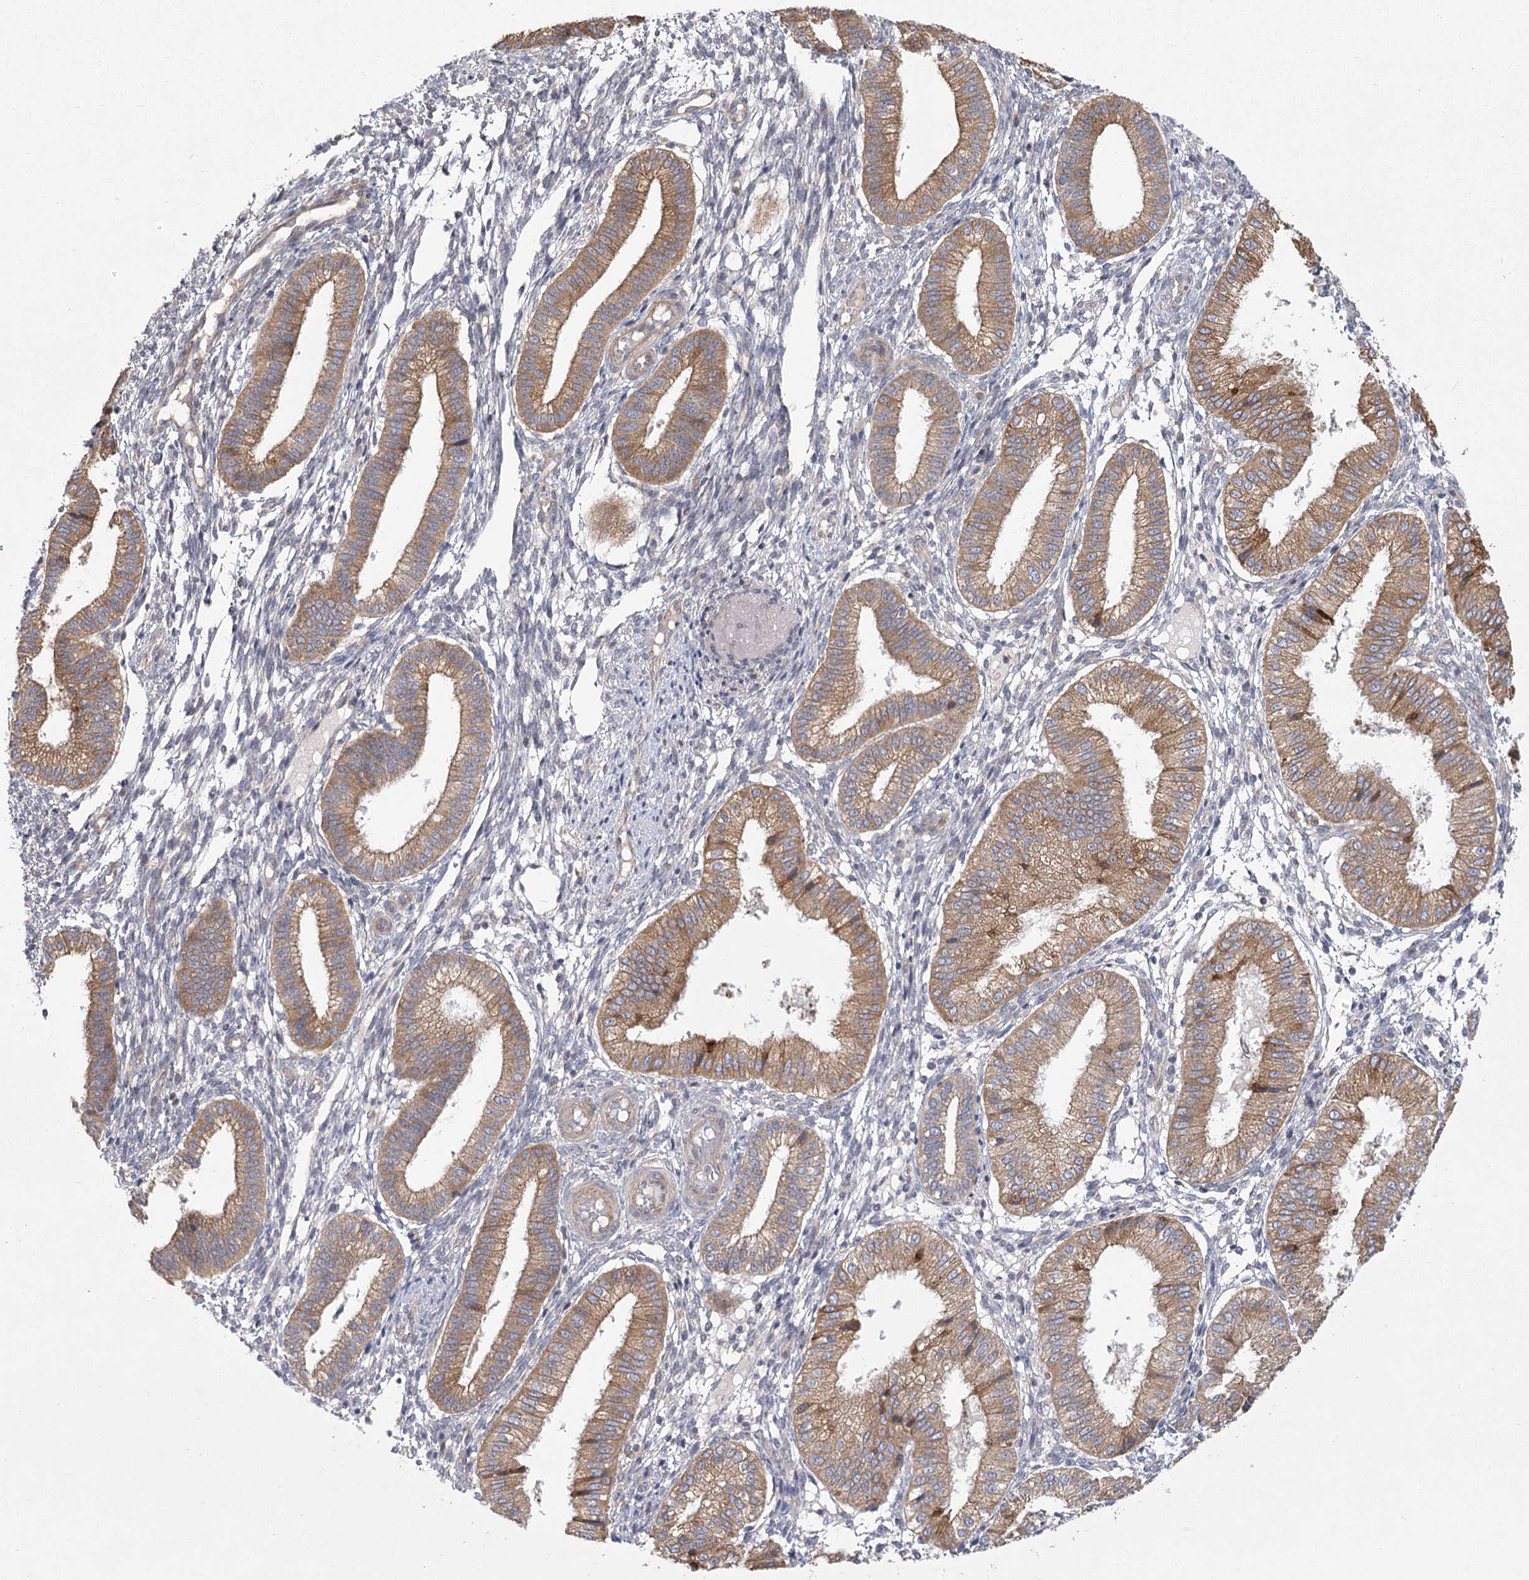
{"staining": {"intensity": "negative", "quantity": "none", "location": "none"}, "tissue": "endometrium", "cell_type": "Cells in endometrial stroma", "image_type": "normal", "snomed": [{"axis": "morphology", "description": "Normal tissue, NOS"}, {"axis": "topography", "description": "Endometrium"}], "caption": "This image is of normal endometrium stained with IHC to label a protein in brown with the nuclei are counter-stained blue. There is no expression in cells in endometrial stroma. The staining was performed using DAB to visualize the protein expression in brown, while the nuclei were stained in blue with hematoxylin (Magnification: 20x).", "gene": "CNTLN", "patient": {"sex": "female", "age": 39}}